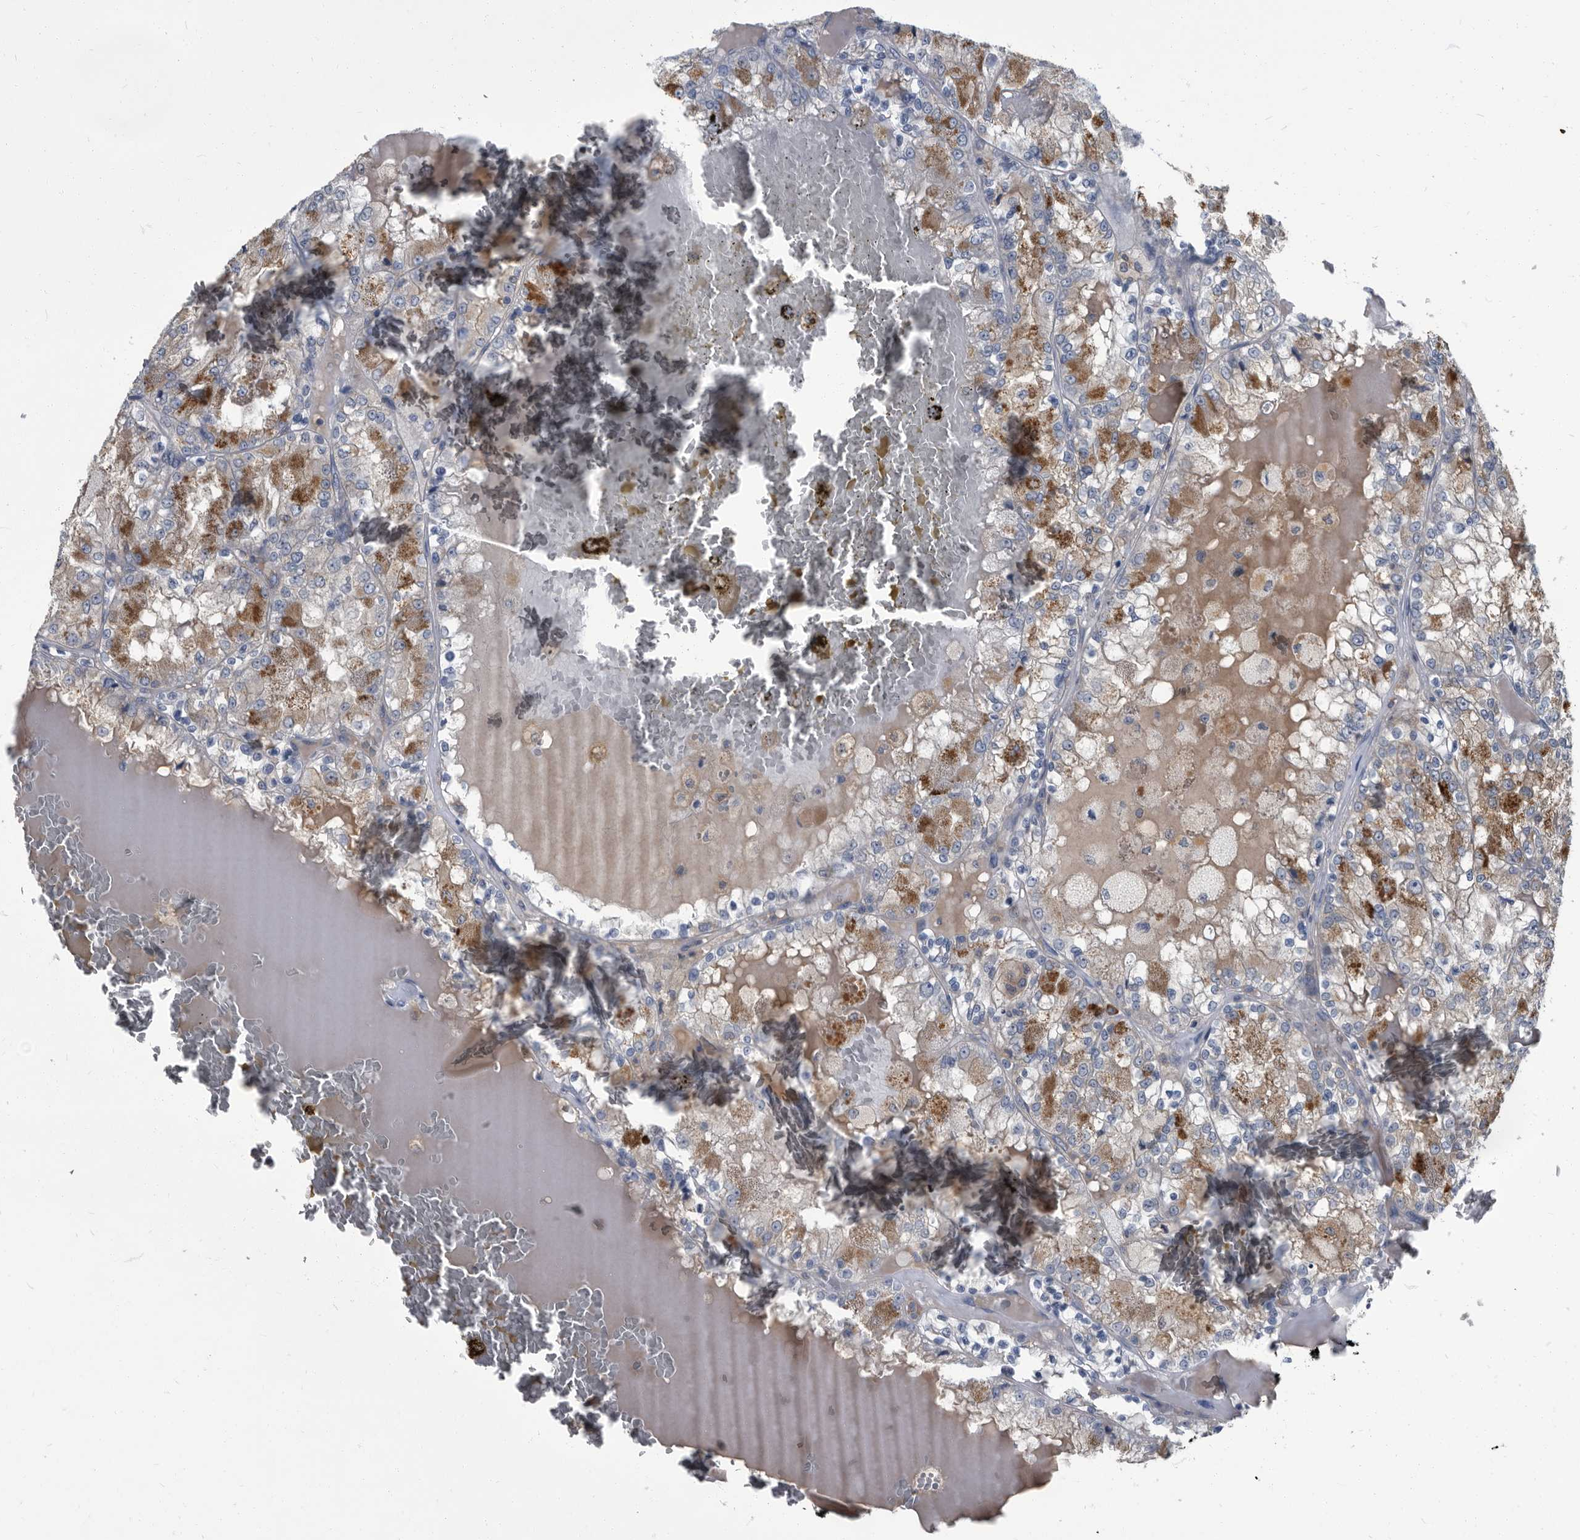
{"staining": {"intensity": "strong", "quantity": "<25%", "location": "cytoplasmic/membranous"}, "tissue": "renal cancer", "cell_type": "Tumor cells", "image_type": "cancer", "snomed": [{"axis": "morphology", "description": "Adenocarcinoma, NOS"}, {"axis": "topography", "description": "Kidney"}], "caption": "High-power microscopy captured an IHC micrograph of renal cancer (adenocarcinoma), revealing strong cytoplasmic/membranous positivity in about <25% of tumor cells. (DAB IHC with brightfield microscopy, high magnification).", "gene": "CDV3", "patient": {"sex": "female", "age": 56}}